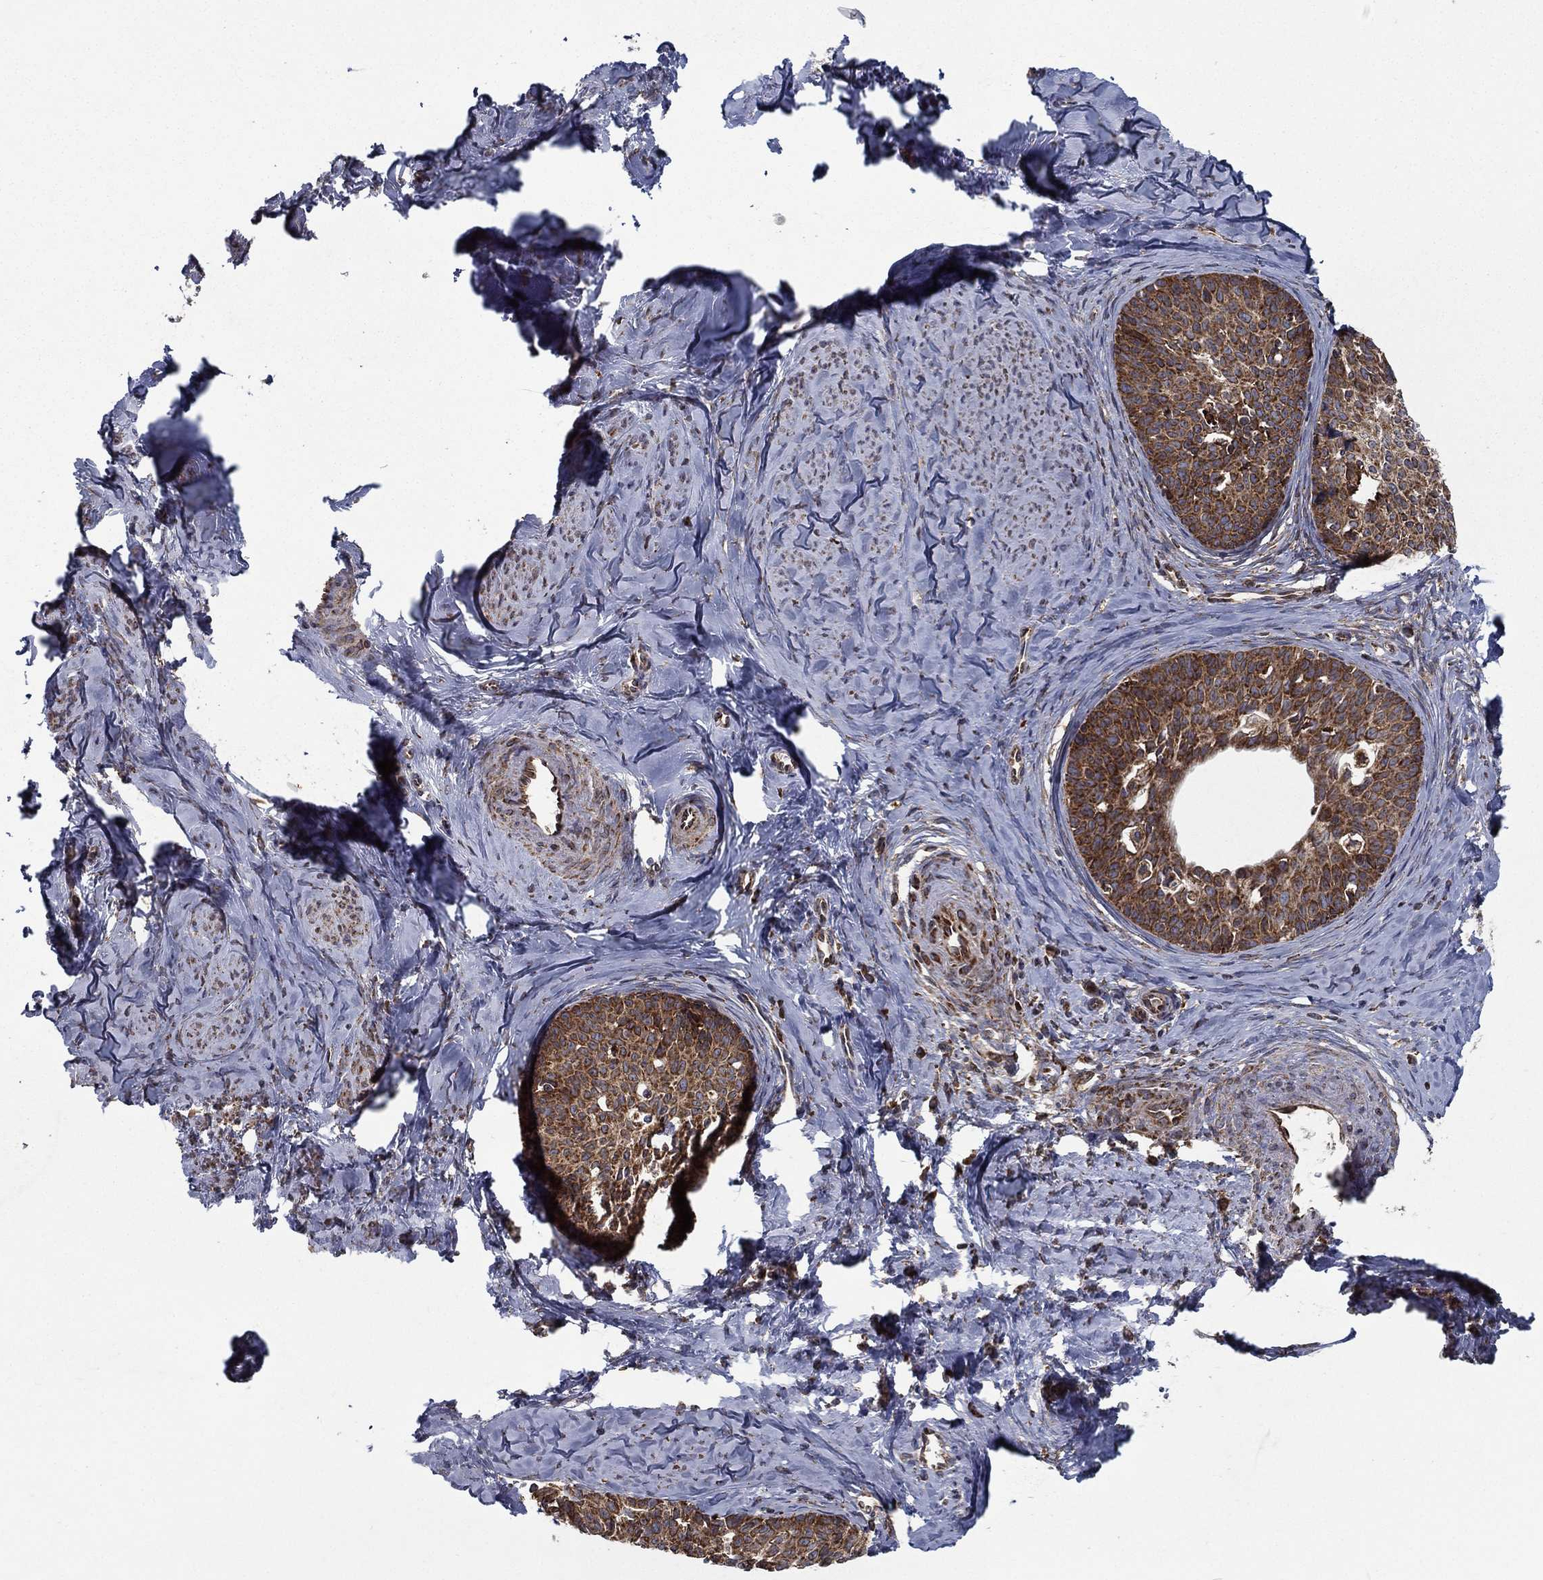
{"staining": {"intensity": "strong", "quantity": ">75%", "location": "cytoplasmic/membranous"}, "tissue": "cervical cancer", "cell_type": "Tumor cells", "image_type": "cancer", "snomed": [{"axis": "morphology", "description": "Squamous cell carcinoma, NOS"}, {"axis": "topography", "description": "Cervix"}], "caption": "Immunohistochemistry (IHC) (DAB (3,3'-diaminobenzidine)) staining of human squamous cell carcinoma (cervical) displays strong cytoplasmic/membranous protein positivity in about >75% of tumor cells. (IHC, brightfield microscopy, high magnification).", "gene": "MT-CYB", "patient": {"sex": "female", "age": 51}}